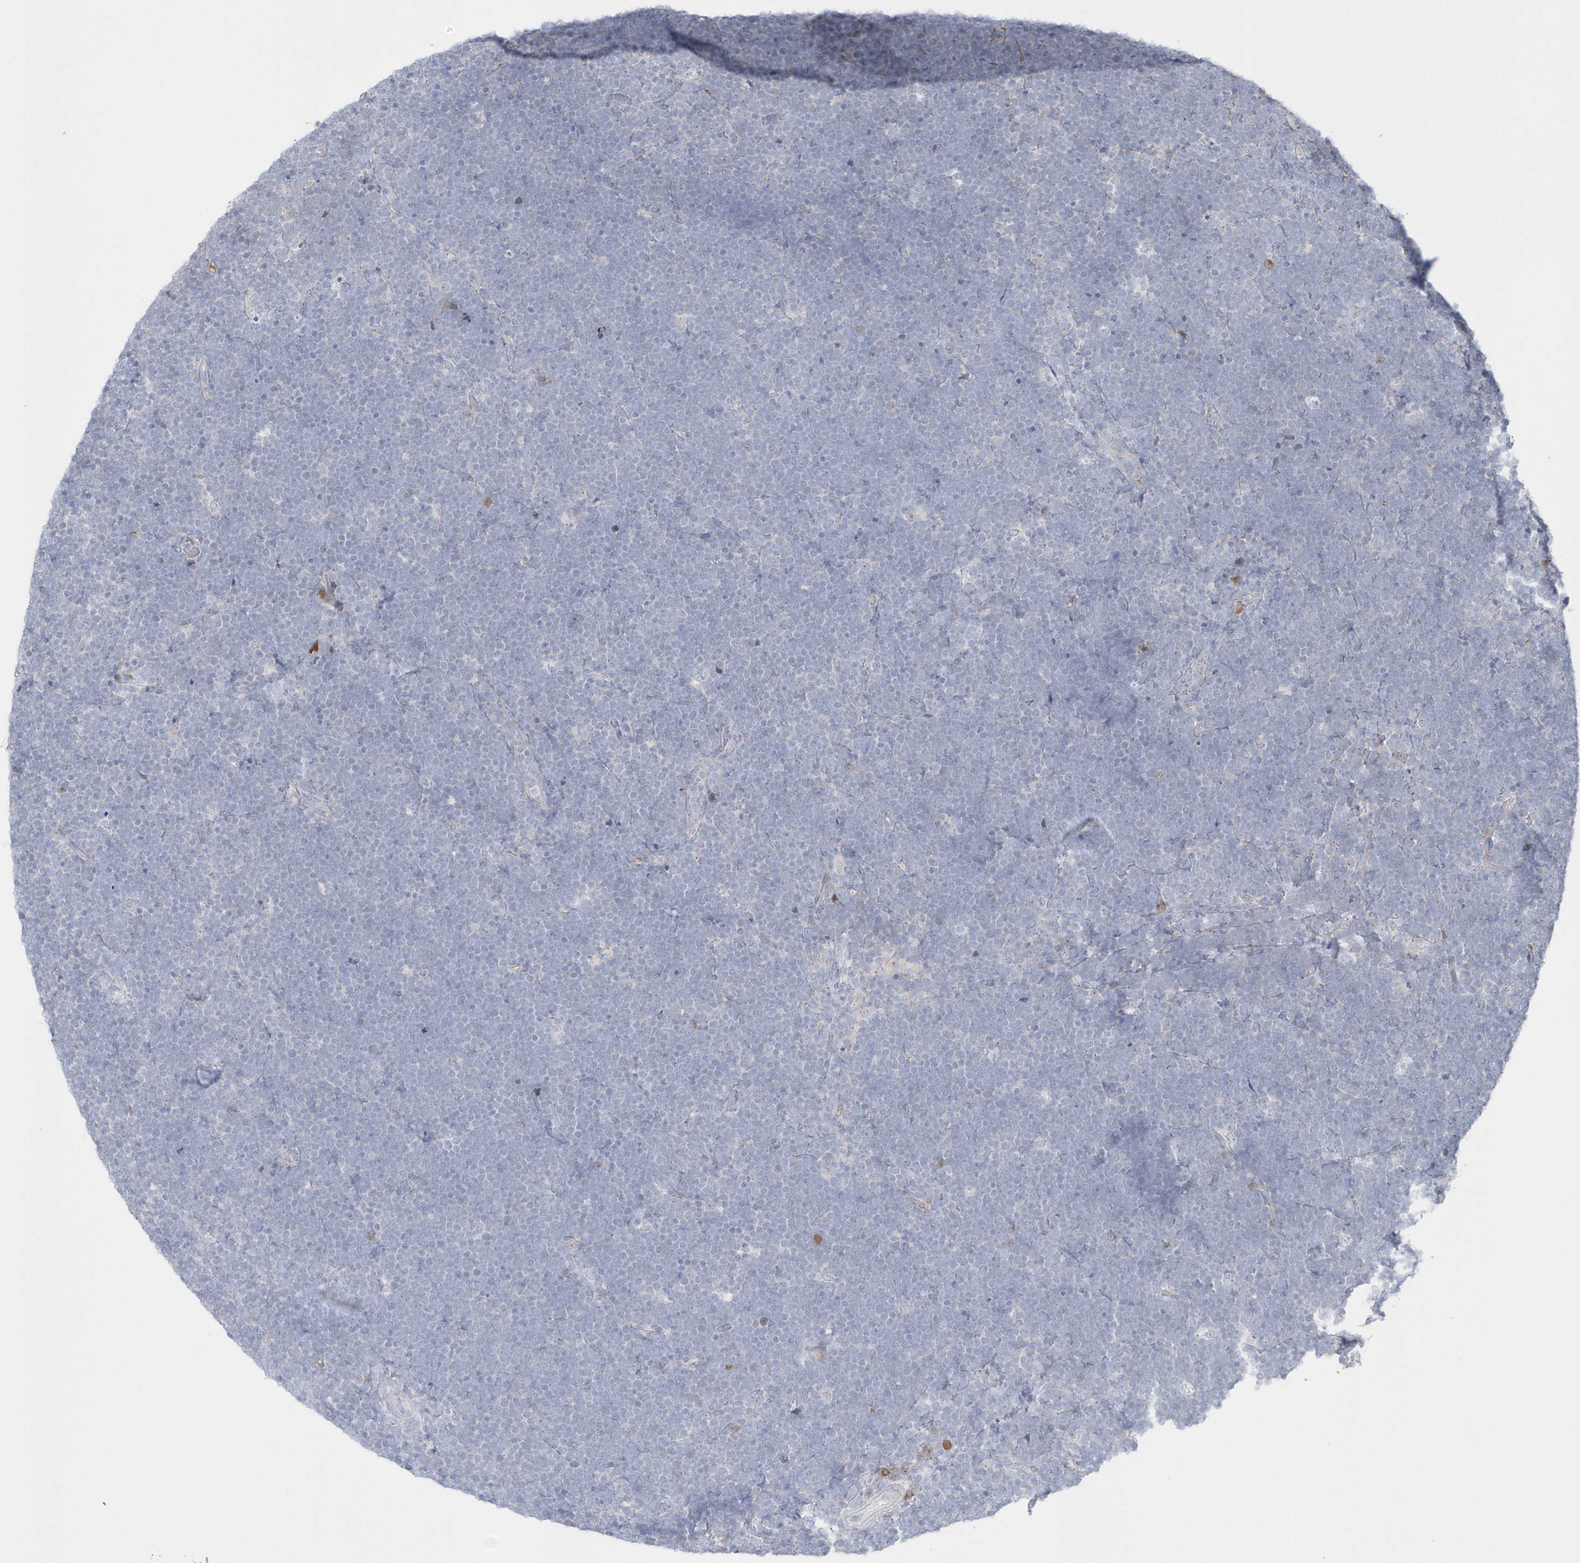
{"staining": {"intensity": "negative", "quantity": "none", "location": "none"}, "tissue": "lymphoma", "cell_type": "Tumor cells", "image_type": "cancer", "snomed": [{"axis": "morphology", "description": "Malignant lymphoma, non-Hodgkin's type, High grade"}, {"axis": "topography", "description": "Lymph node"}], "caption": "The micrograph exhibits no staining of tumor cells in lymphoma.", "gene": "SEMA3D", "patient": {"sex": "male", "age": 13}}